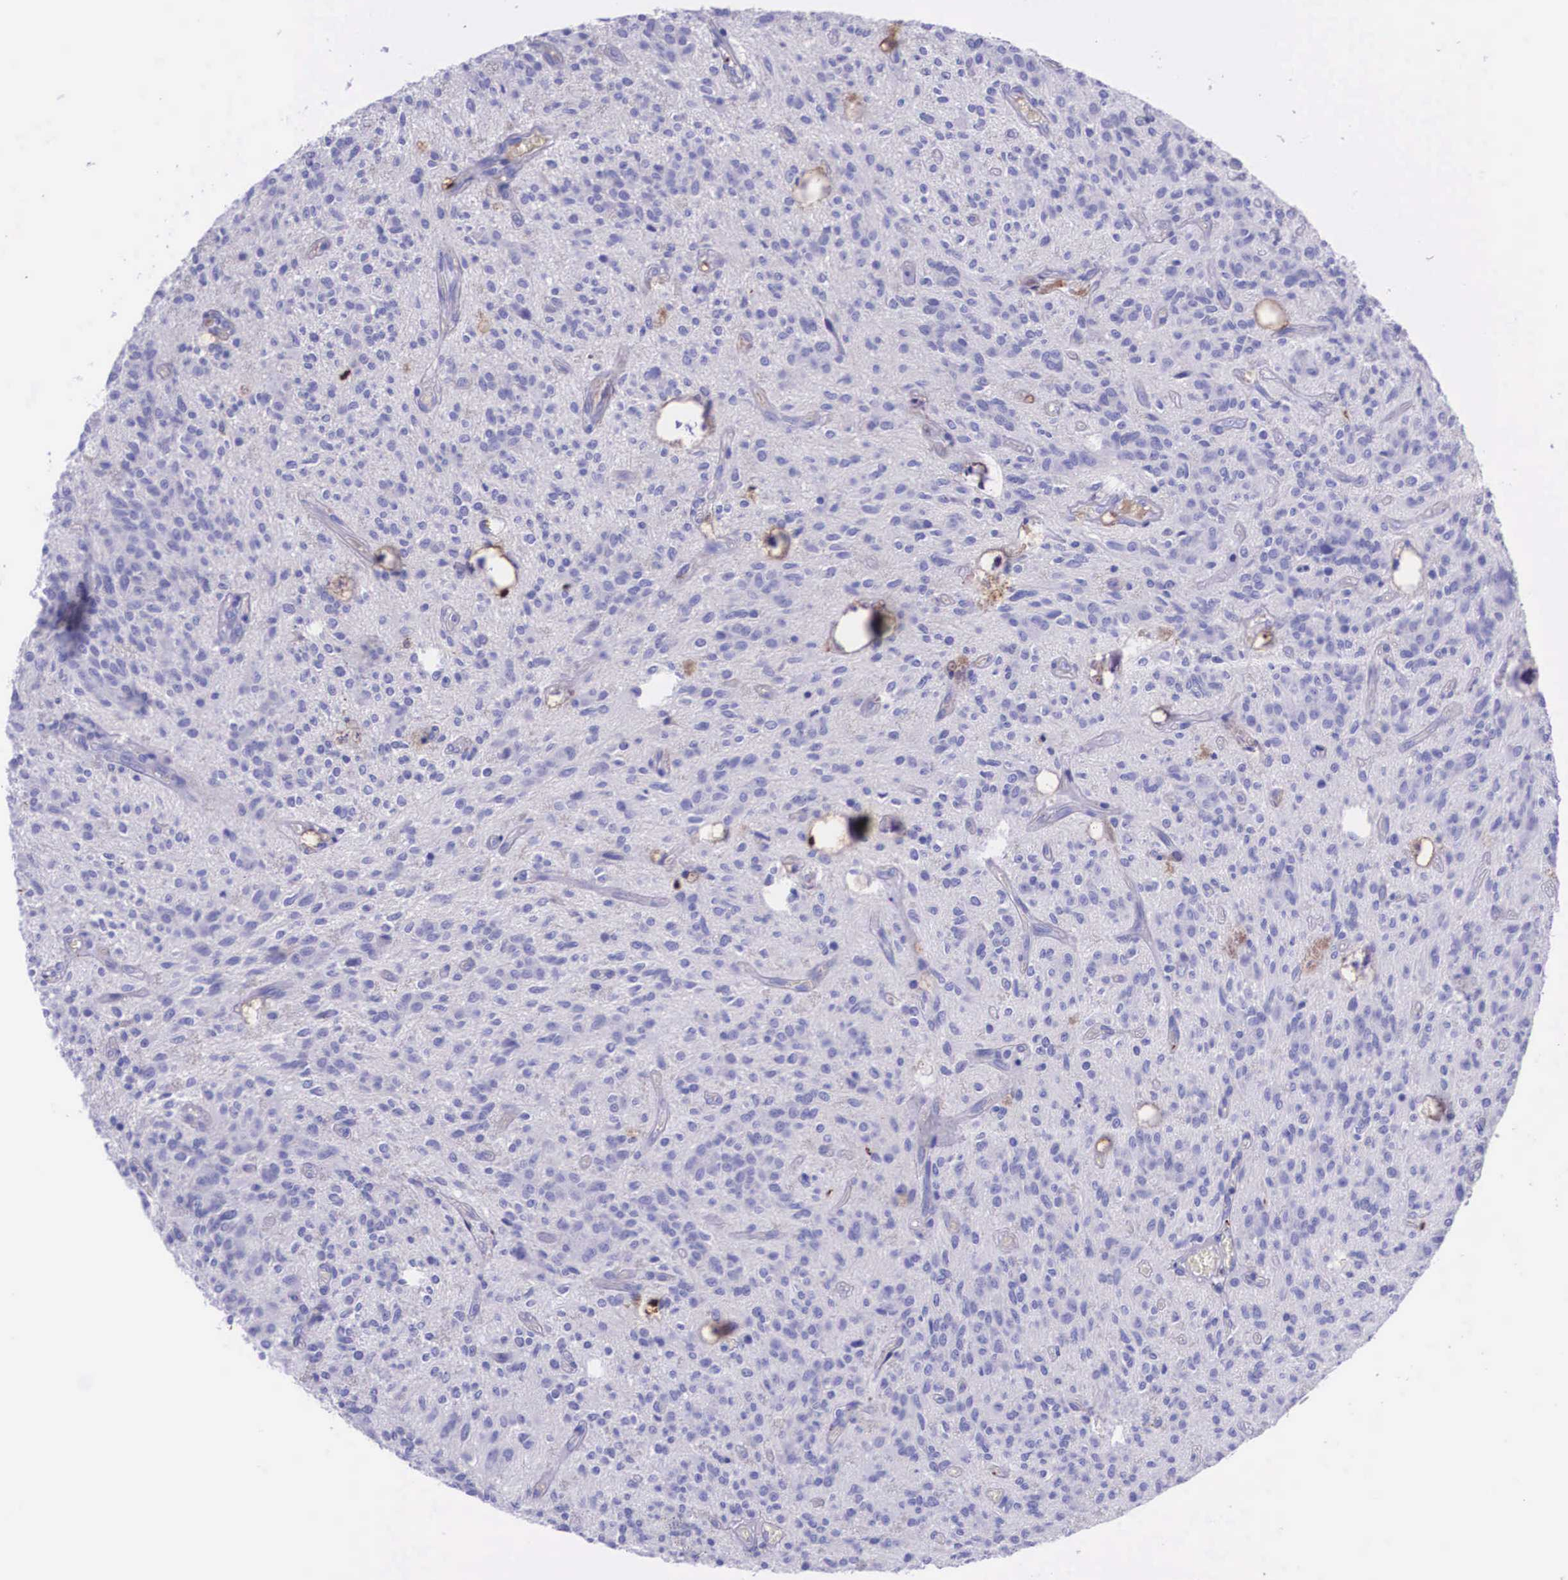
{"staining": {"intensity": "negative", "quantity": "none", "location": "none"}, "tissue": "glioma", "cell_type": "Tumor cells", "image_type": "cancer", "snomed": [{"axis": "morphology", "description": "Glioma, malignant, Low grade"}, {"axis": "topography", "description": "Brain"}], "caption": "IHC micrograph of human glioma stained for a protein (brown), which demonstrates no positivity in tumor cells. The staining was performed using DAB to visualize the protein expression in brown, while the nuclei were stained in blue with hematoxylin (Magnification: 20x).", "gene": "PLG", "patient": {"sex": "female", "age": 15}}